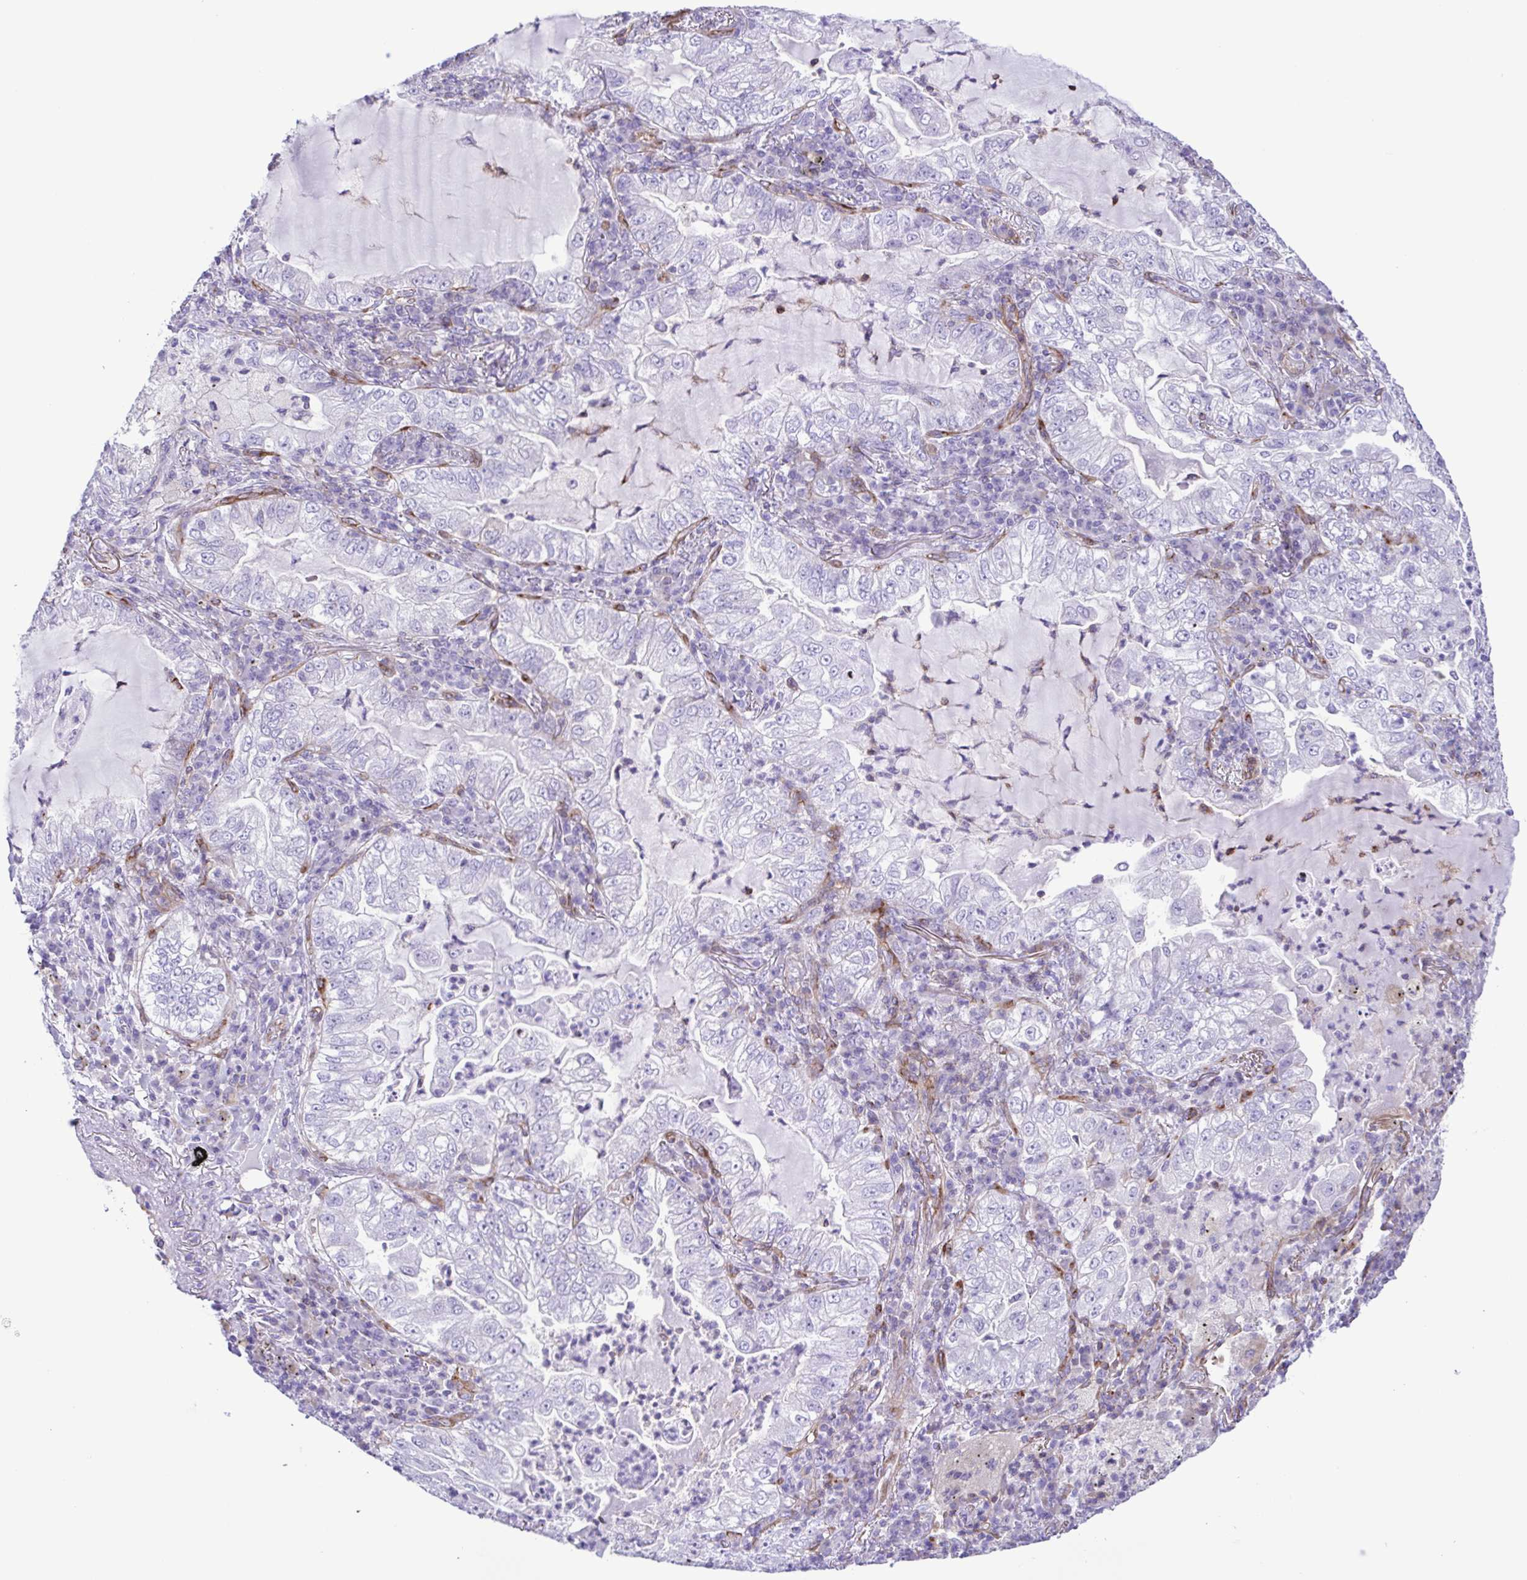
{"staining": {"intensity": "negative", "quantity": "none", "location": "none"}, "tissue": "lung cancer", "cell_type": "Tumor cells", "image_type": "cancer", "snomed": [{"axis": "morphology", "description": "Adenocarcinoma, NOS"}, {"axis": "topography", "description": "Lung"}], "caption": "Tumor cells are negative for protein expression in human lung cancer.", "gene": "FLT1", "patient": {"sex": "female", "age": 73}}